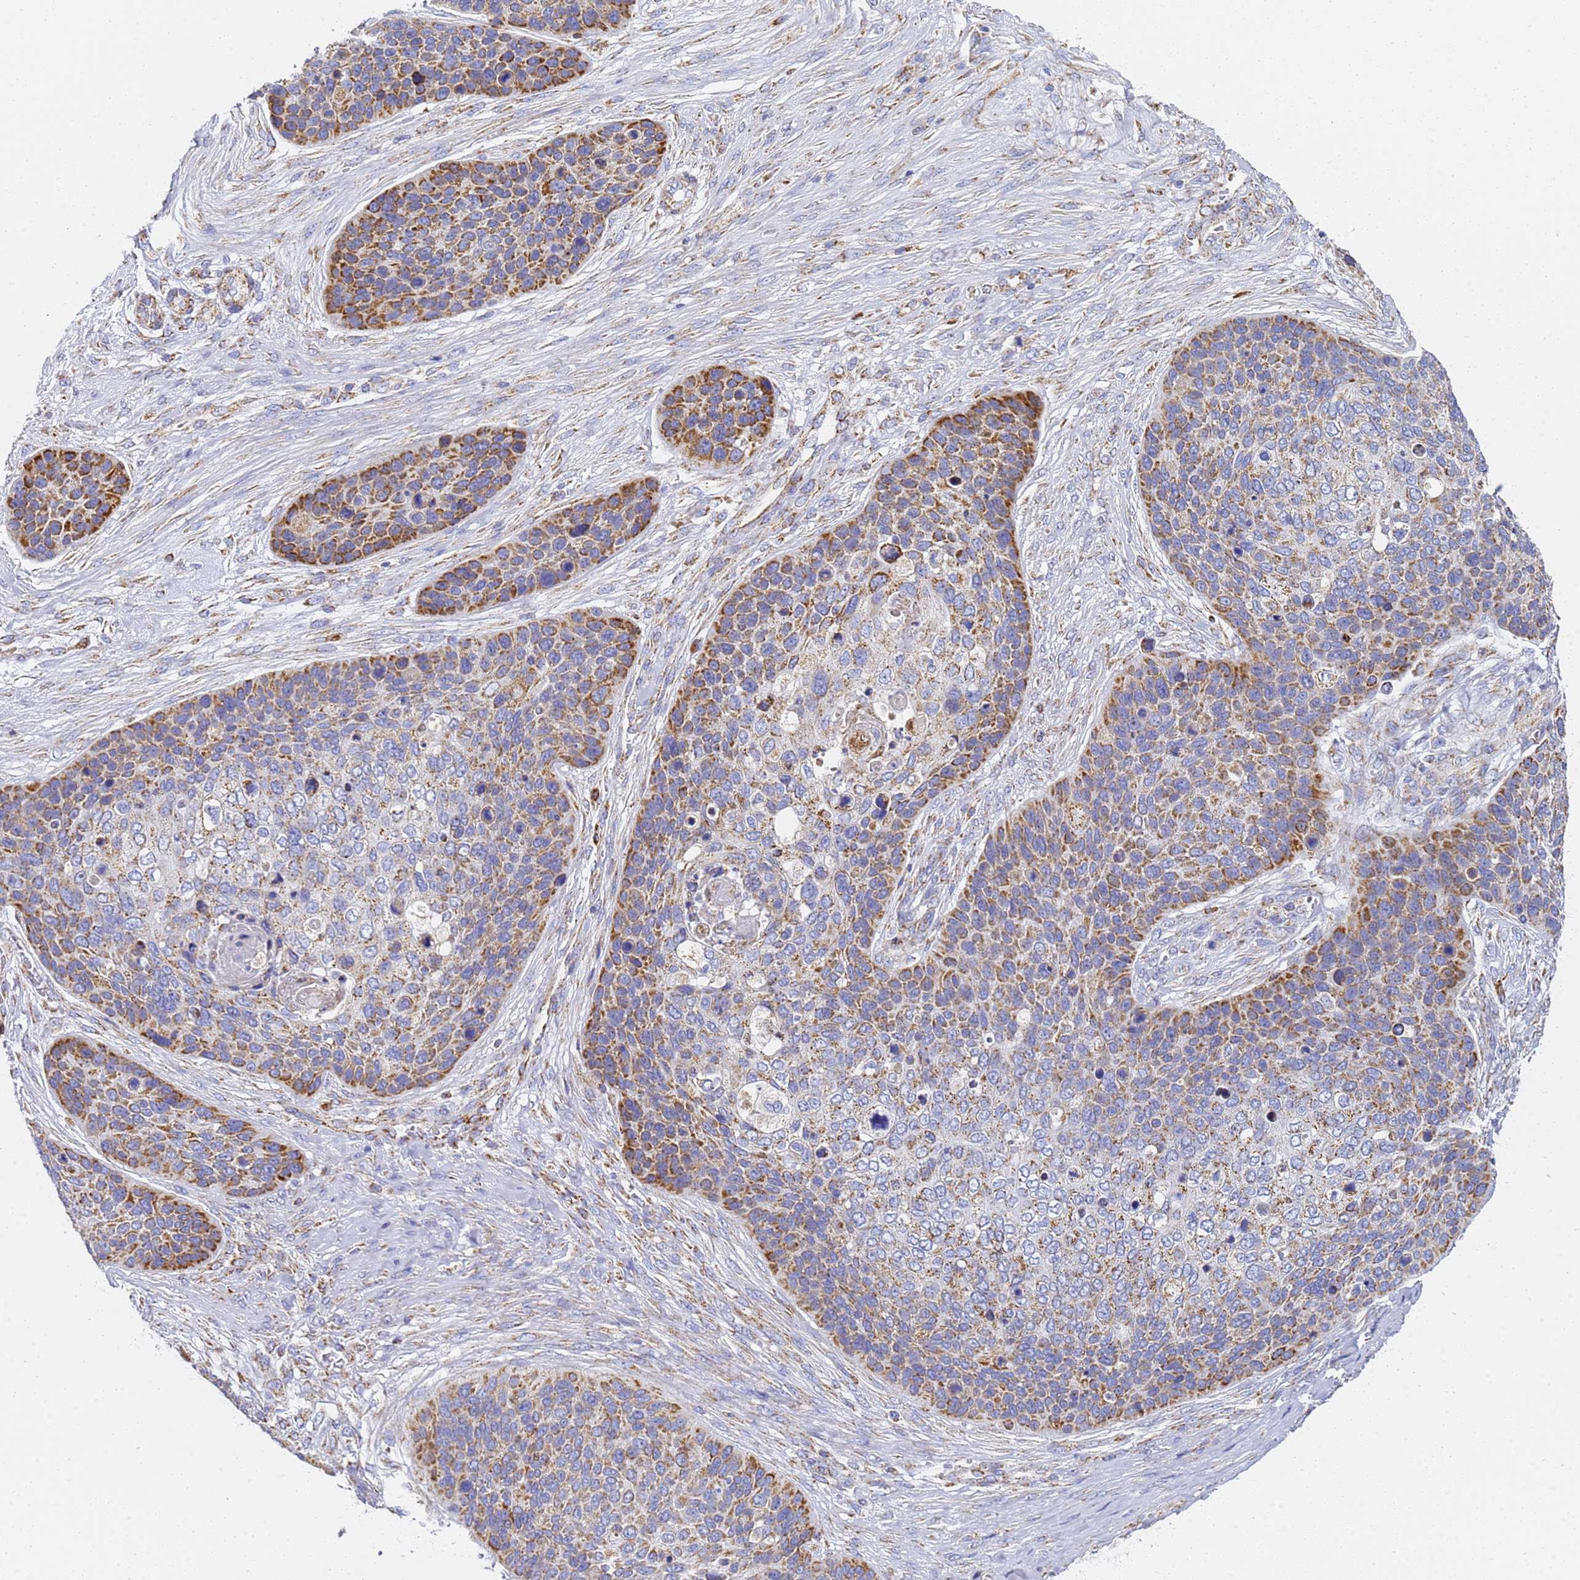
{"staining": {"intensity": "moderate", "quantity": ">75%", "location": "cytoplasmic/membranous"}, "tissue": "skin cancer", "cell_type": "Tumor cells", "image_type": "cancer", "snomed": [{"axis": "morphology", "description": "Basal cell carcinoma"}, {"axis": "topography", "description": "Skin"}], "caption": "Skin cancer (basal cell carcinoma) stained for a protein displays moderate cytoplasmic/membranous positivity in tumor cells.", "gene": "CNIH4", "patient": {"sex": "female", "age": 74}}